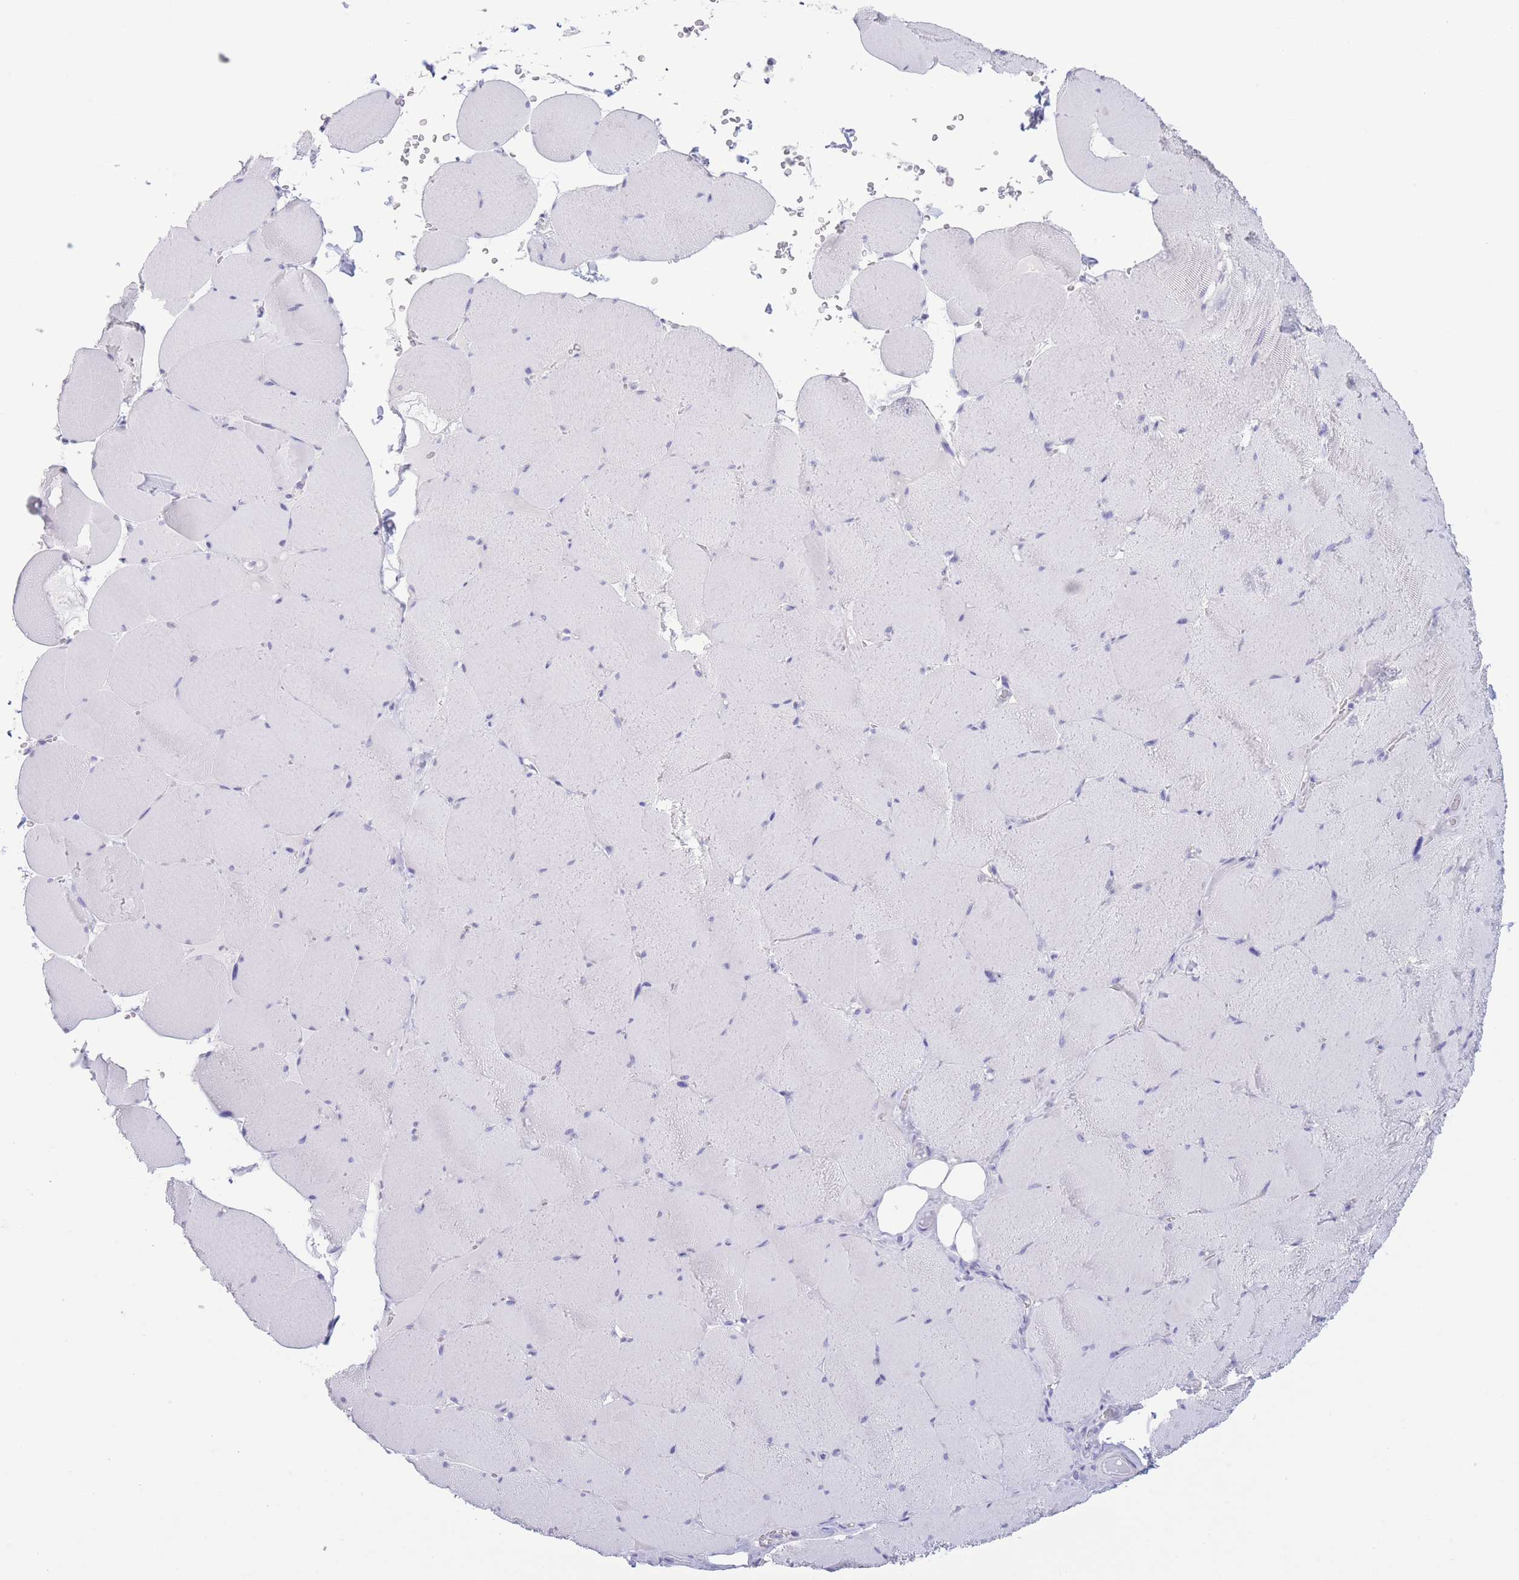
{"staining": {"intensity": "negative", "quantity": "none", "location": "none"}, "tissue": "skeletal muscle", "cell_type": "Myocytes", "image_type": "normal", "snomed": [{"axis": "morphology", "description": "Normal tissue, NOS"}, {"axis": "topography", "description": "Skeletal muscle"}, {"axis": "topography", "description": "Head-Neck"}], "caption": "This photomicrograph is of normal skeletal muscle stained with IHC to label a protein in brown with the nuclei are counter-stained blue. There is no expression in myocytes. (DAB IHC, high magnification).", "gene": "PKLR", "patient": {"sex": "male", "age": 66}}